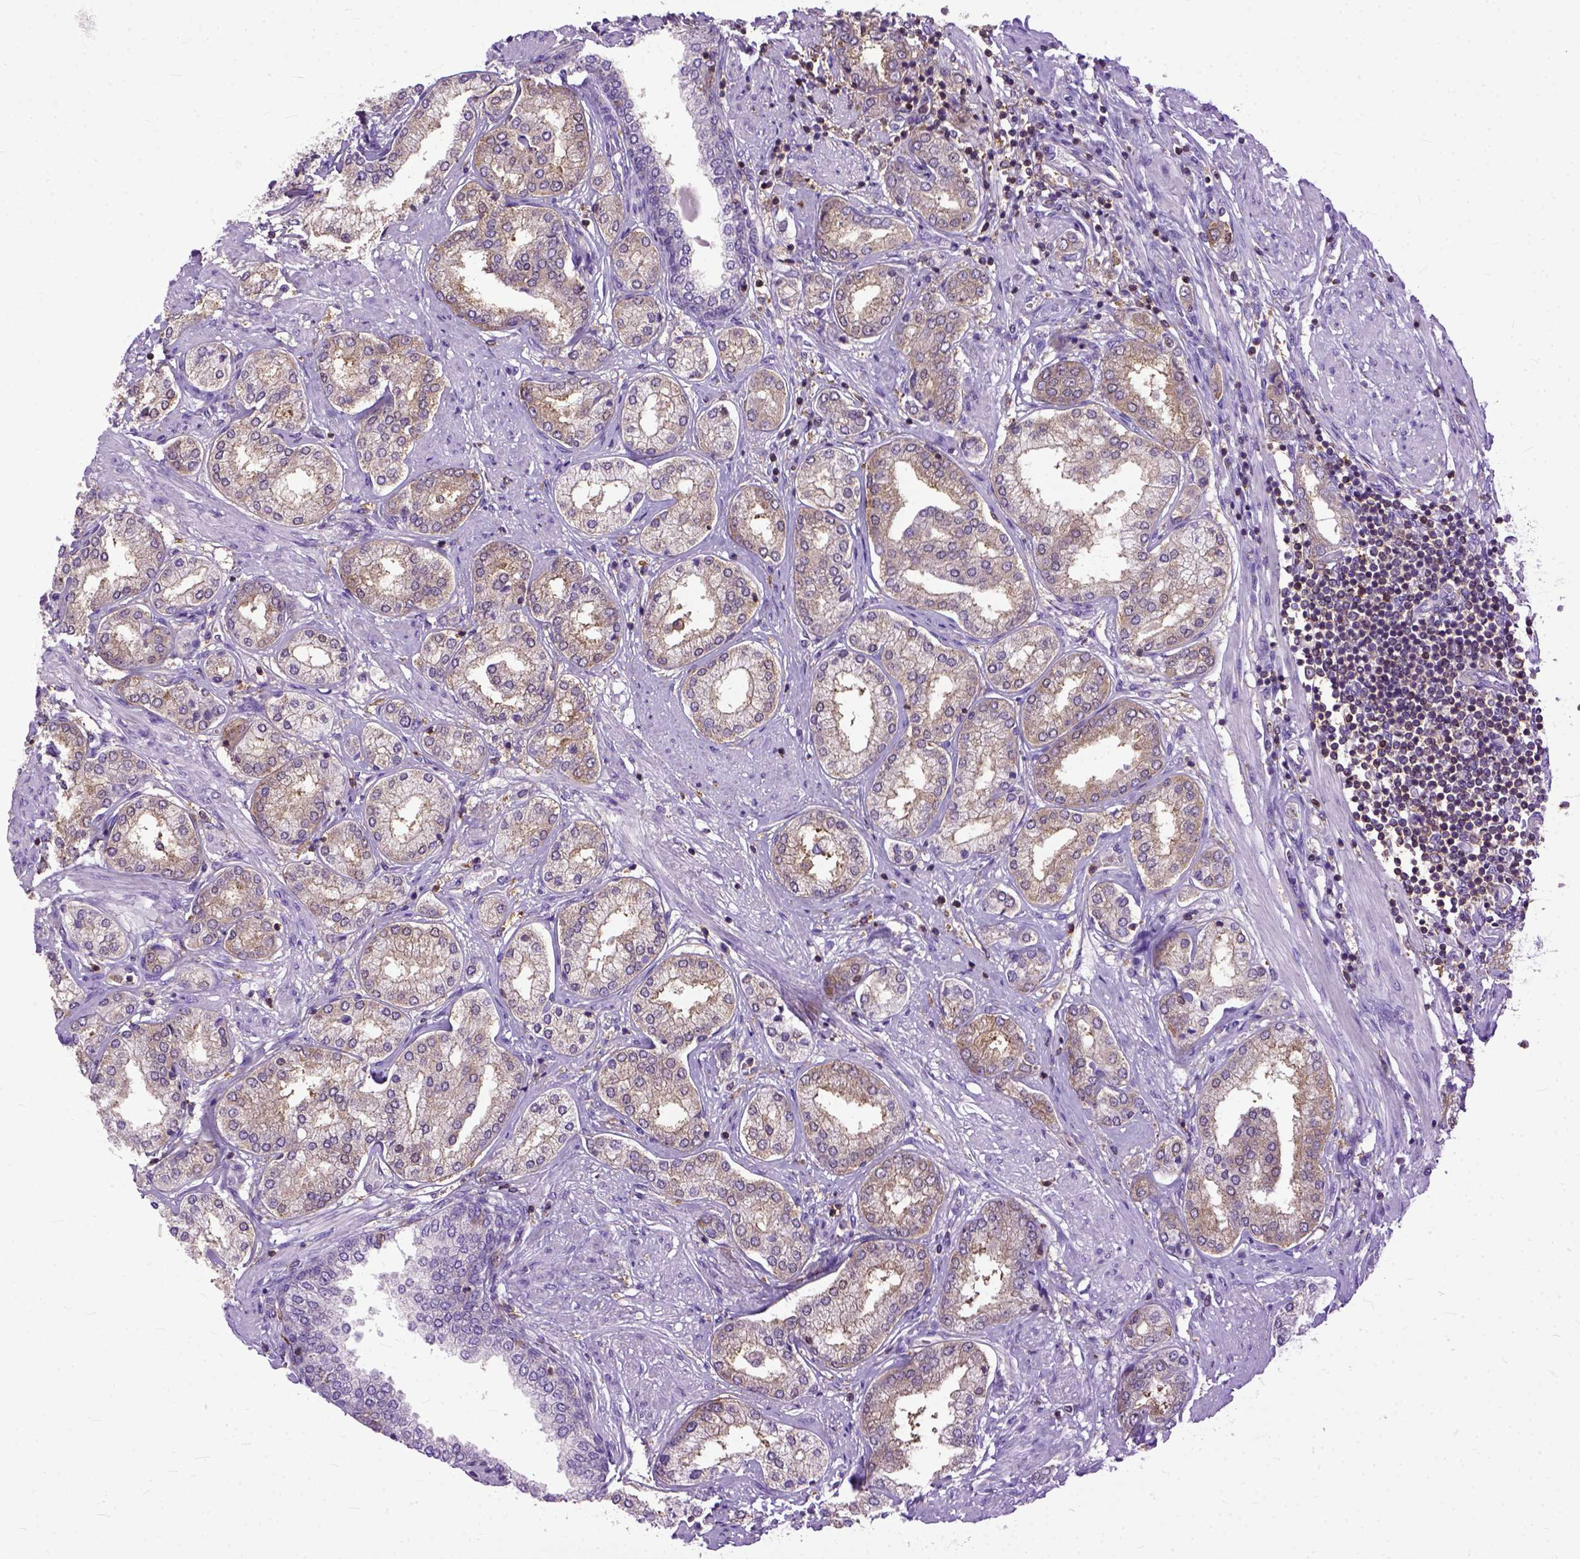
{"staining": {"intensity": "weak", "quantity": "25%-75%", "location": "cytoplasmic/membranous"}, "tissue": "prostate cancer", "cell_type": "Tumor cells", "image_type": "cancer", "snomed": [{"axis": "morphology", "description": "Adenocarcinoma, NOS"}, {"axis": "topography", "description": "Prostate"}], "caption": "Prostate adenocarcinoma stained with DAB IHC shows low levels of weak cytoplasmic/membranous expression in approximately 25%-75% of tumor cells.", "gene": "NAMPT", "patient": {"sex": "male", "age": 63}}